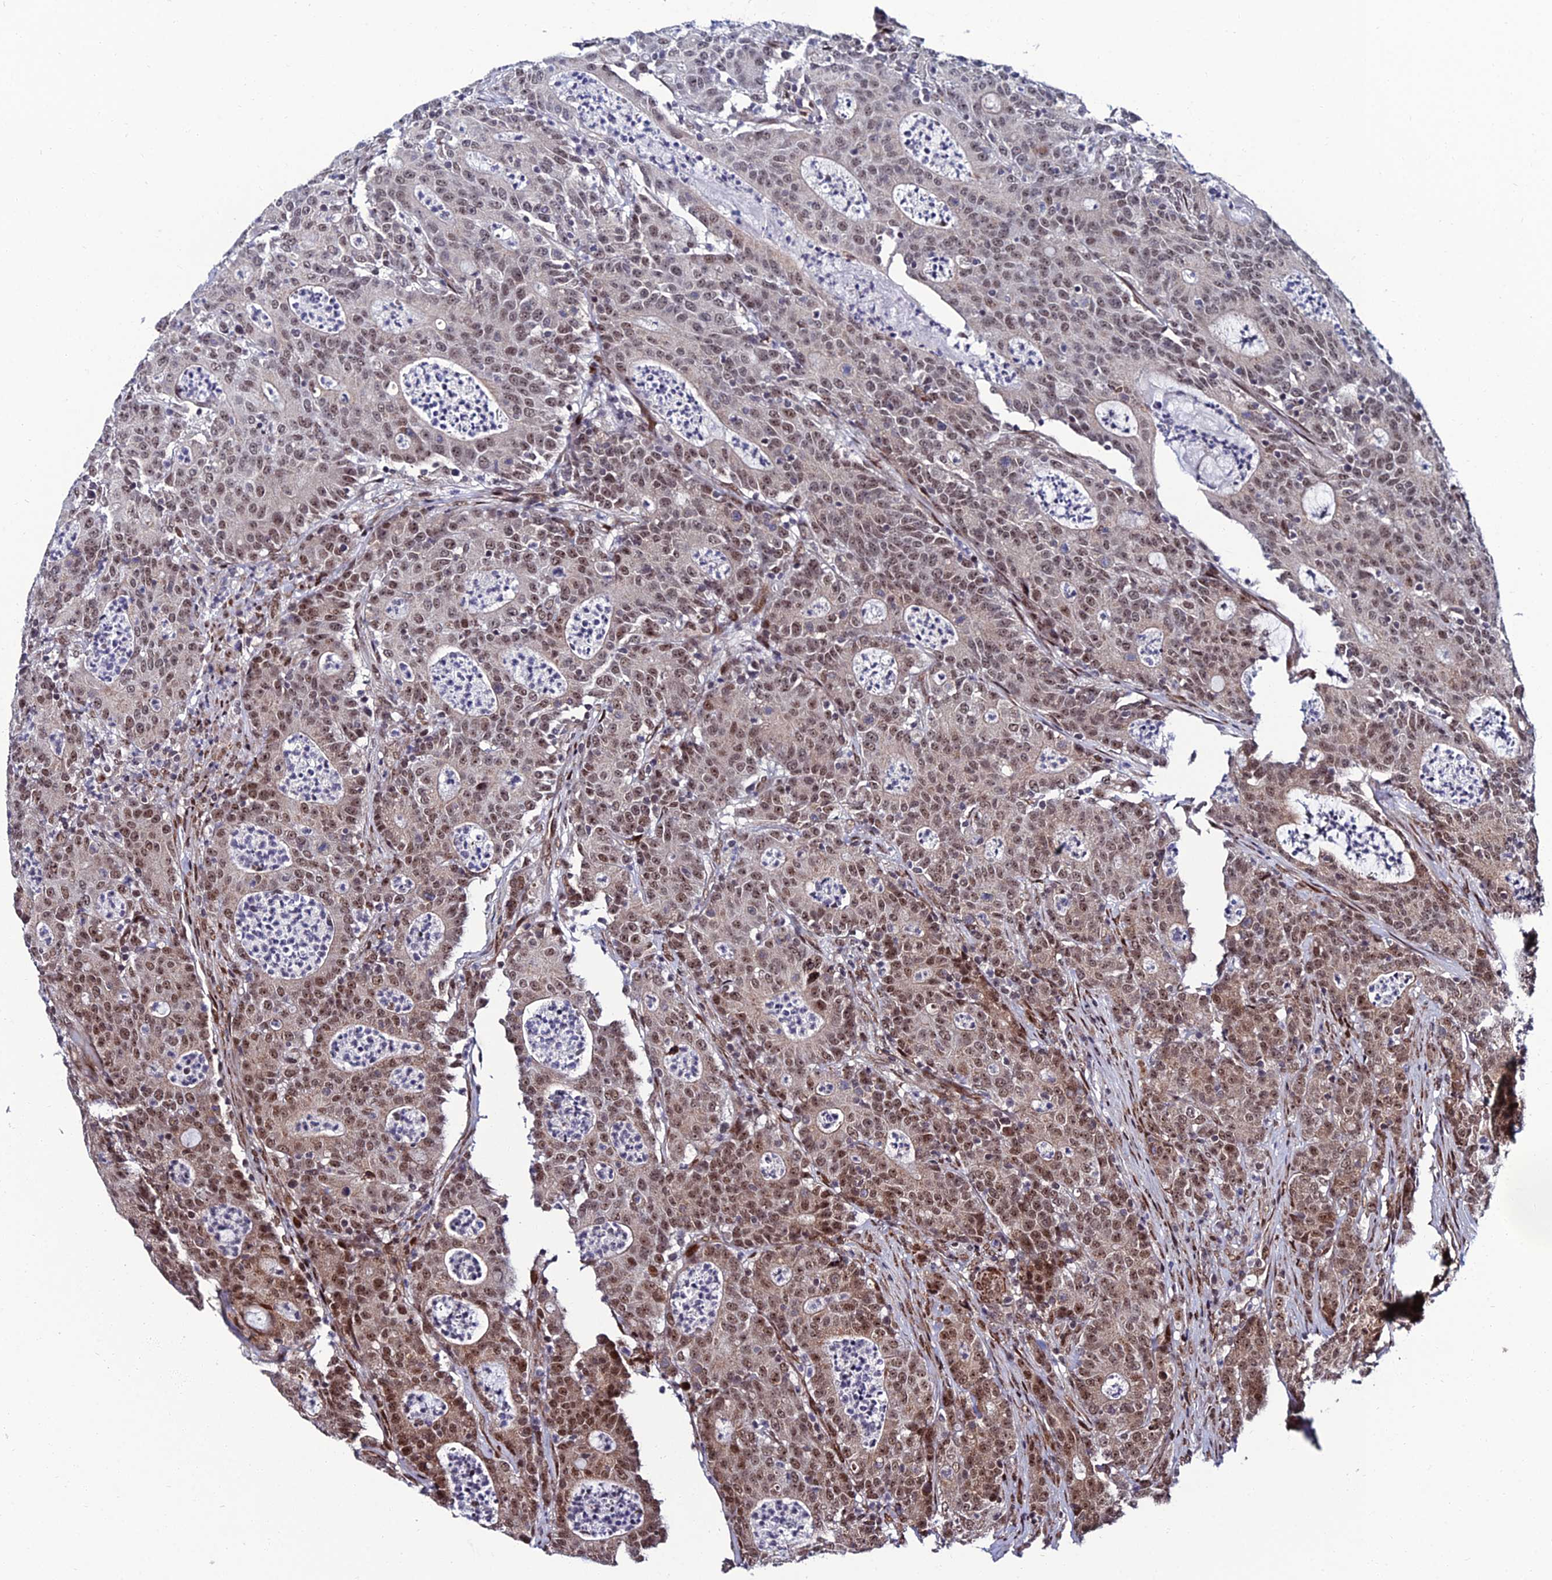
{"staining": {"intensity": "moderate", "quantity": ">75%", "location": "nuclear"}, "tissue": "colorectal cancer", "cell_type": "Tumor cells", "image_type": "cancer", "snomed": [{"axis": "morphology", "description": "Adenocarcinoma, NOS"}, {"axis": "topography", "description": "Colon"}], "caption": "DAB immunohistochemical staining of colorectal cancer (adenocarcinoma) demonstrates moderate nuclear protein staining in approximately >75% of tumor cells. The staining was performed using DAB, with brown indicating positive protein expression. Nuclei are stained blue with hematoxylin.", "gene": "ZNF668", "patient": {"sex": "male", "age": 83}}